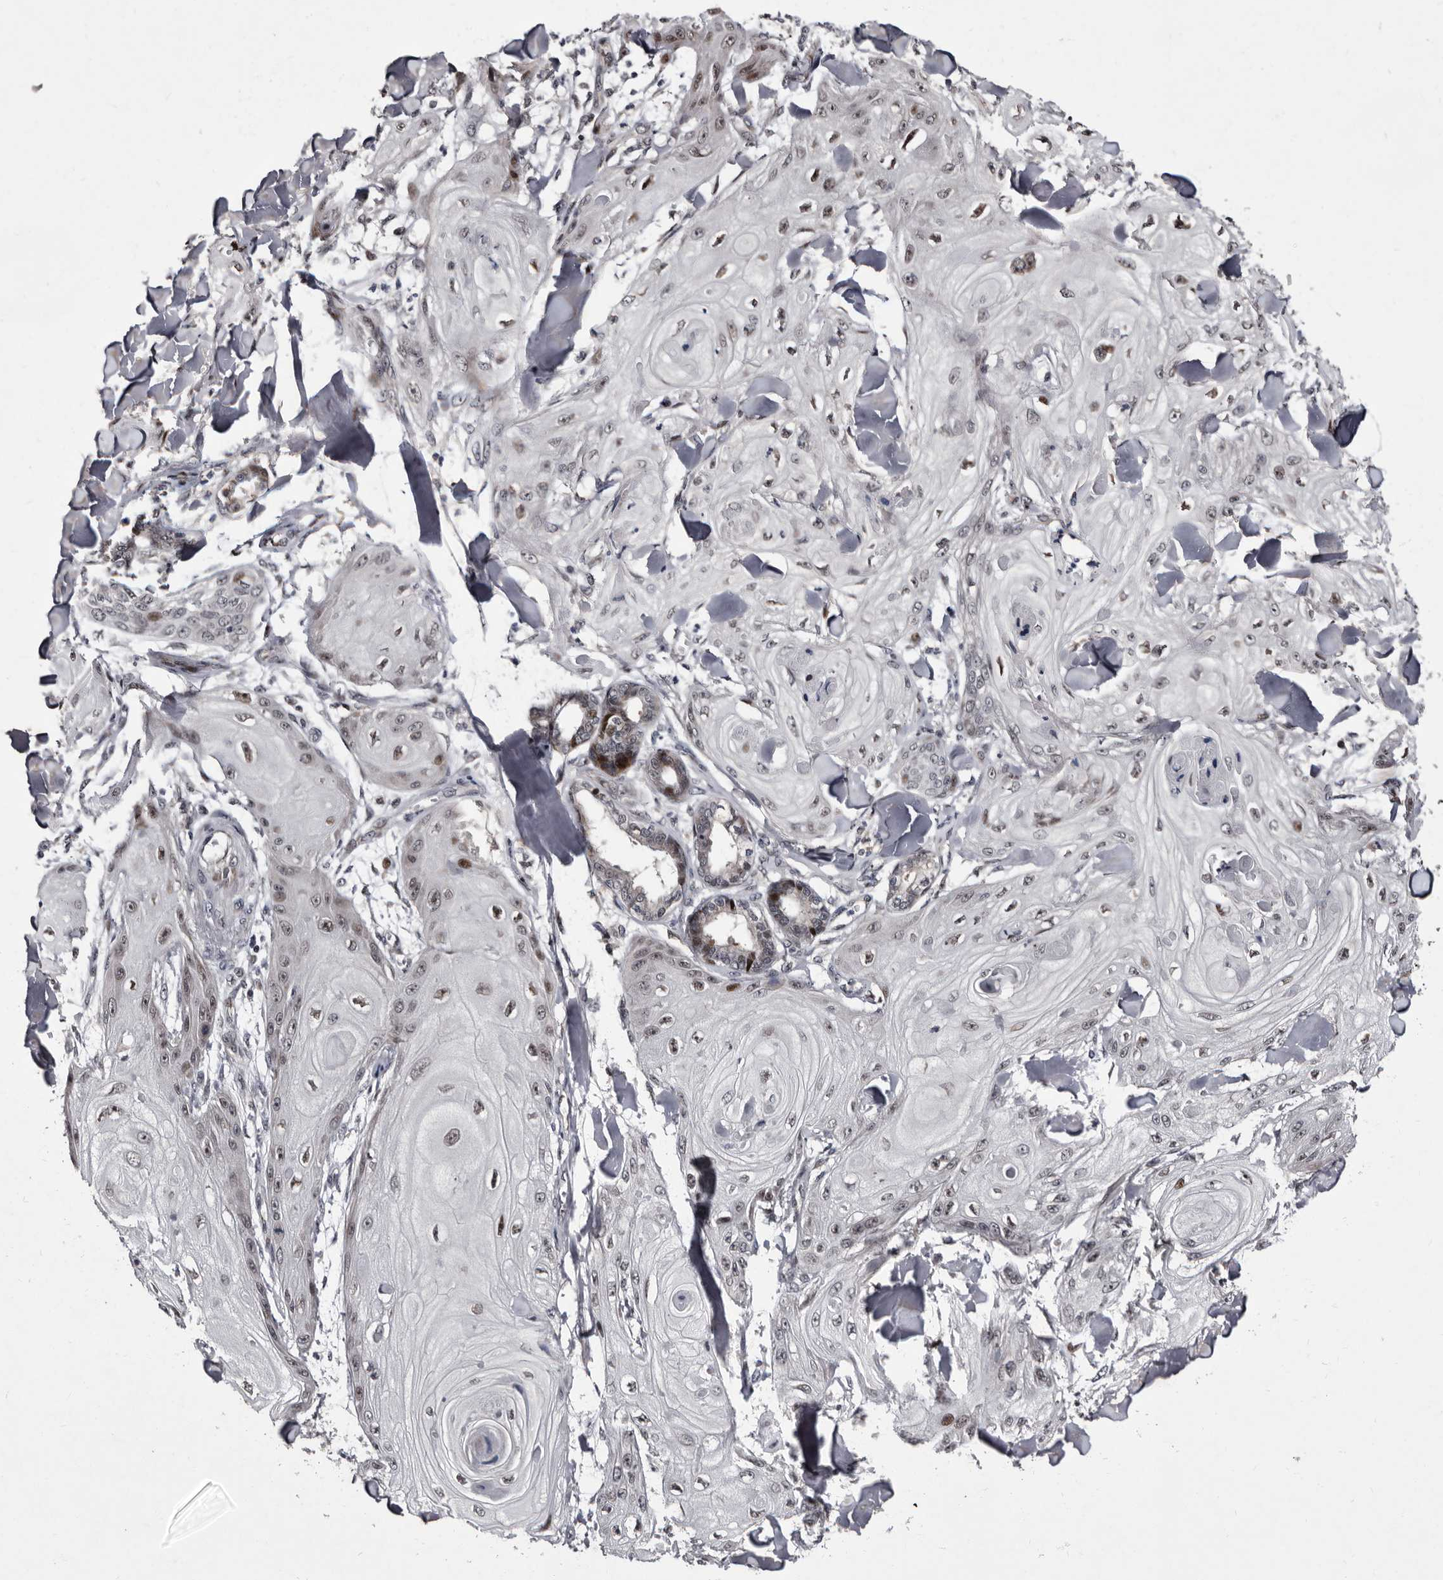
{"staining": {"intensity": "weak", "quantity": "<25%", "location": "nuclear"}, "tissue": "skin cancer", "cell_type": "Tumor cells", "image_type": "cancer", "snomed": [{"axis": "morphology", "description": "Squamous cell carcinoma, NOS"}, {"axis": "topography", "description": "Skin"}], "caption": "Image shows no significant protein positivity in tumor cells of skin cancer.", "gene": "TNKS", "patient": {"sex": "male", "age": 74}}